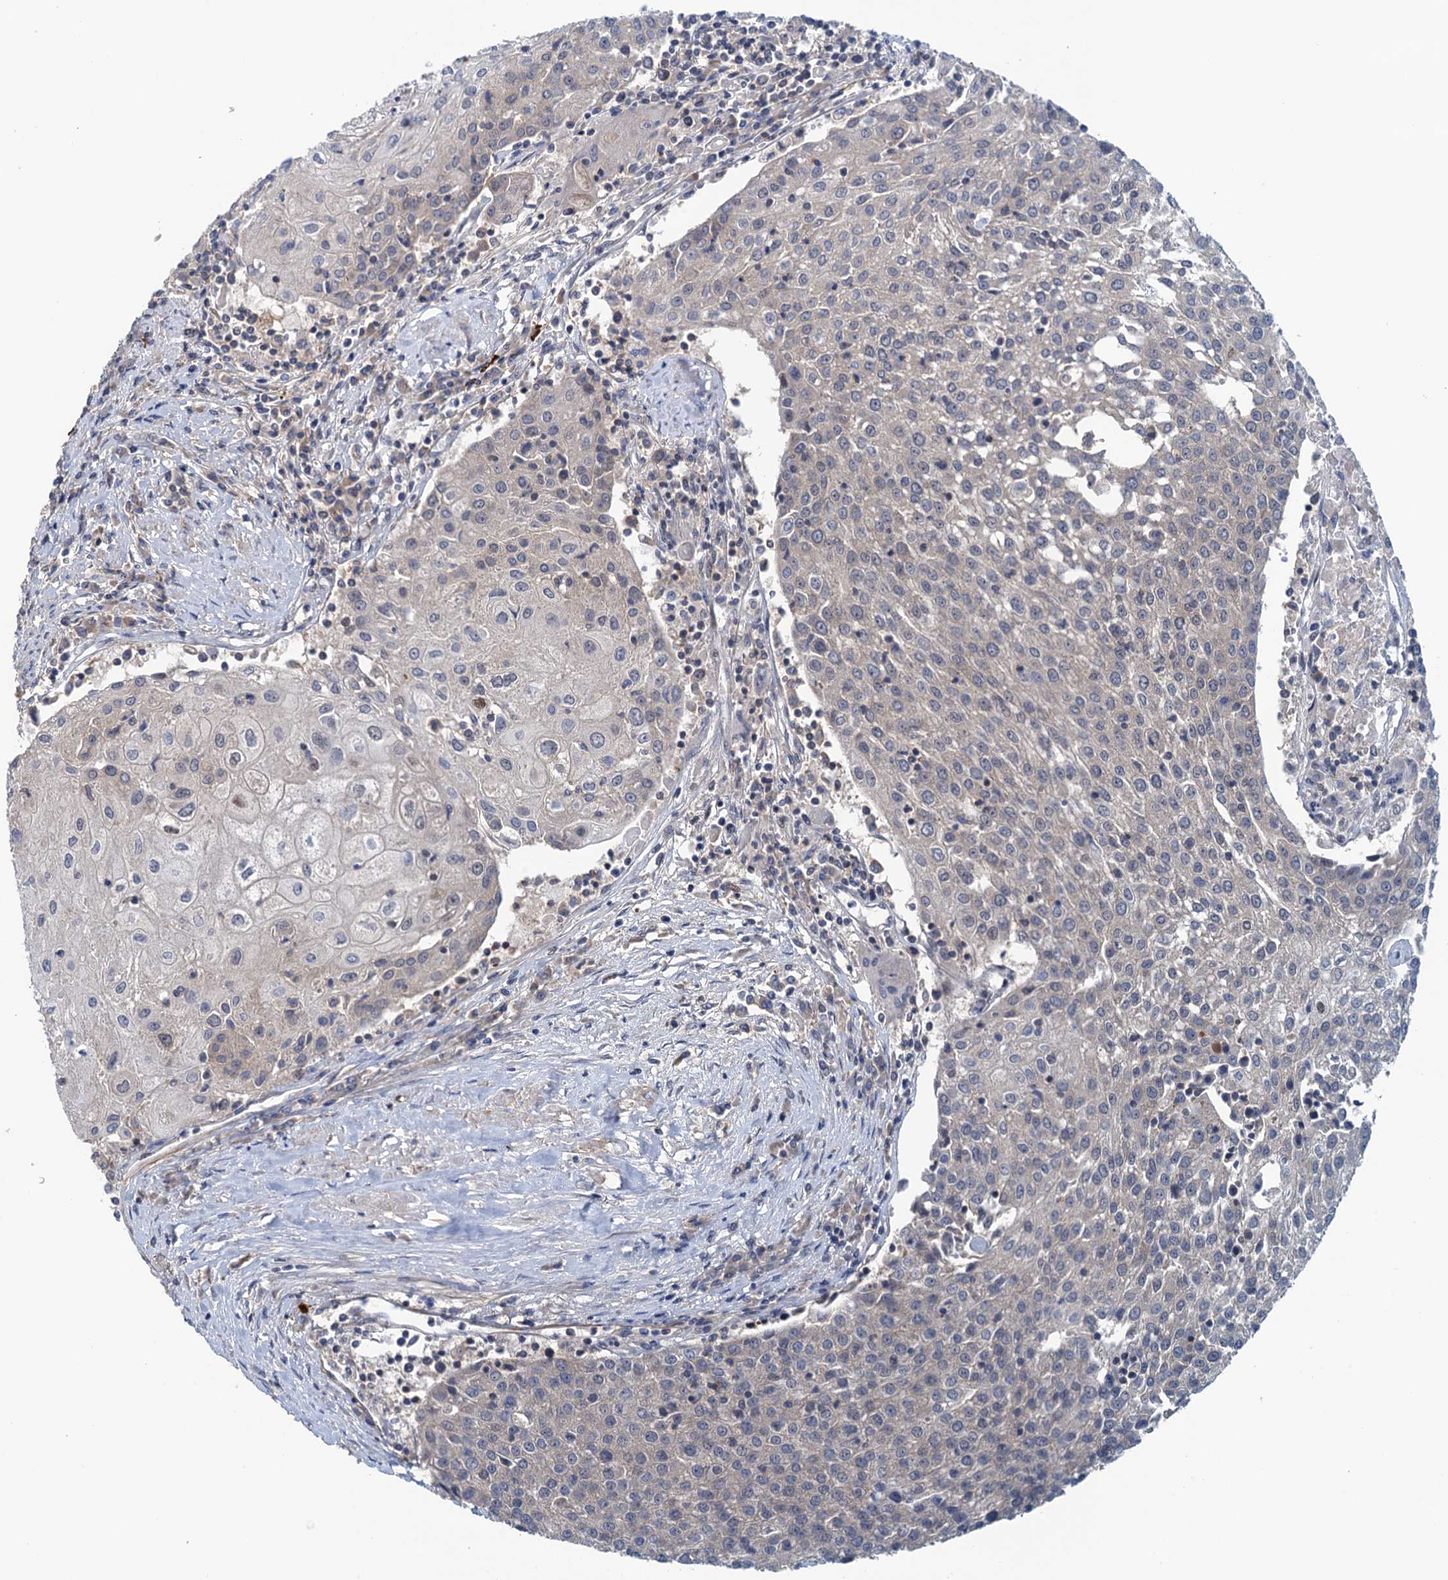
{"staining": {"intensity": "negative", "quantity": "none", "location": "none"}, "tissue": "urothelial cancer", "cell_type": "Tumor cells", "image_type": "cancer", "snomed": [{"axis": "morphology", "description": "Urothelial carcinoma, High grade"}, {"axis": "topography", "description": "Urinary bladder"}], "caption": "An immunohistochemistry (IHC) histopathology image of urothelial cancer is shown. There is no staining in tumor cells of urothelial cancer.", "gene": "SAE1", "patient": {"sex": "female", "age": 85}}